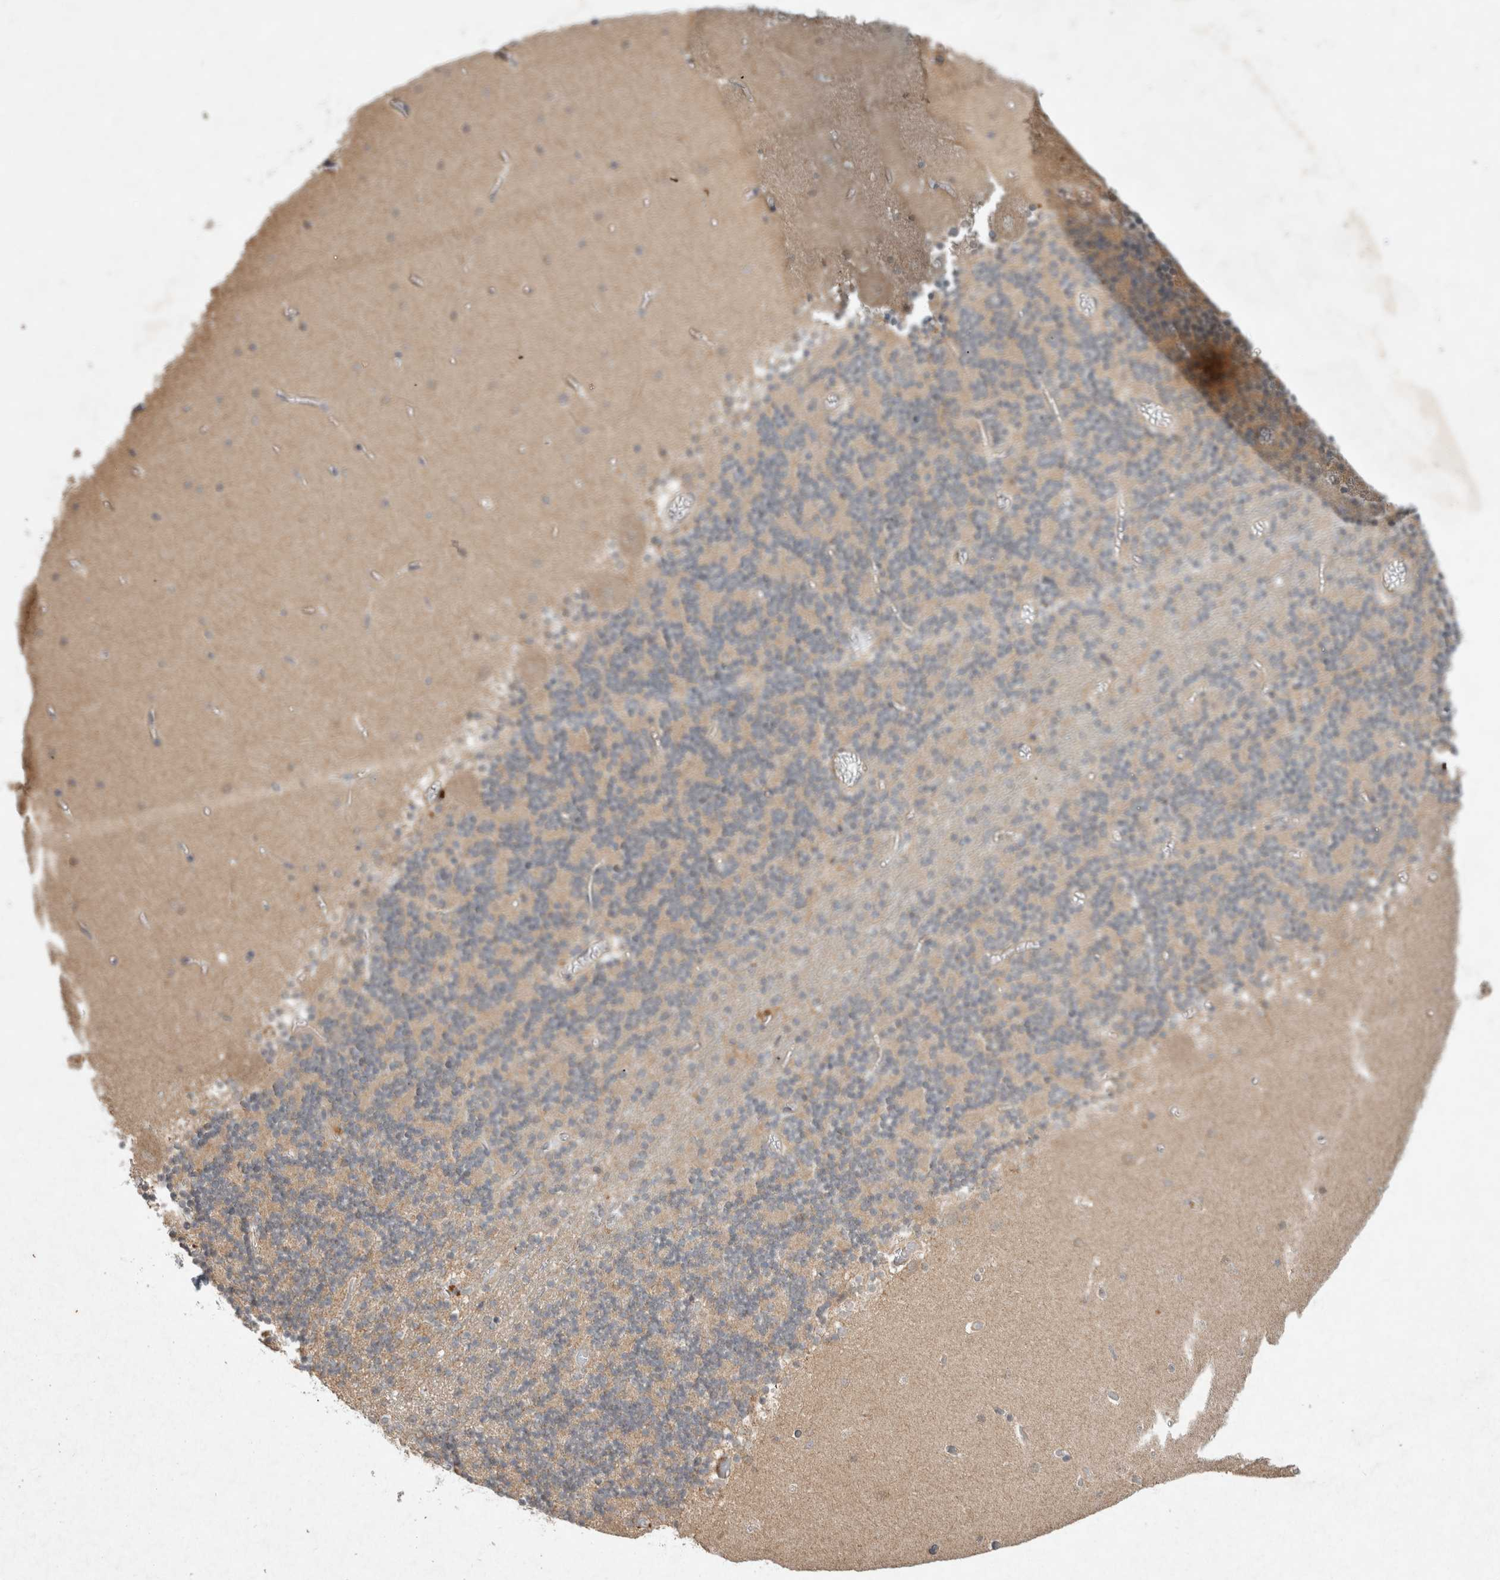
{"staining": {"intensity": "weak", "quantity": "25%-75%", "location": "cytoplasmic/membranous"}, "tissue": "cerebellum", "cell_type": "Cells in granular layer", "image_type": "normal", "snomed": [{"axis": "morphology", "description": "Normal tissue, NOS"}, {"axis": "topography", "description": "Cerebellum"}], "caption": "Benign cerebellum exhibits weak cytoplasmic/membranous staining in about 25%-75% of cells in granular layer.", "gene": "LOXL2", "patient": {"sex": "female", "age": 28}}